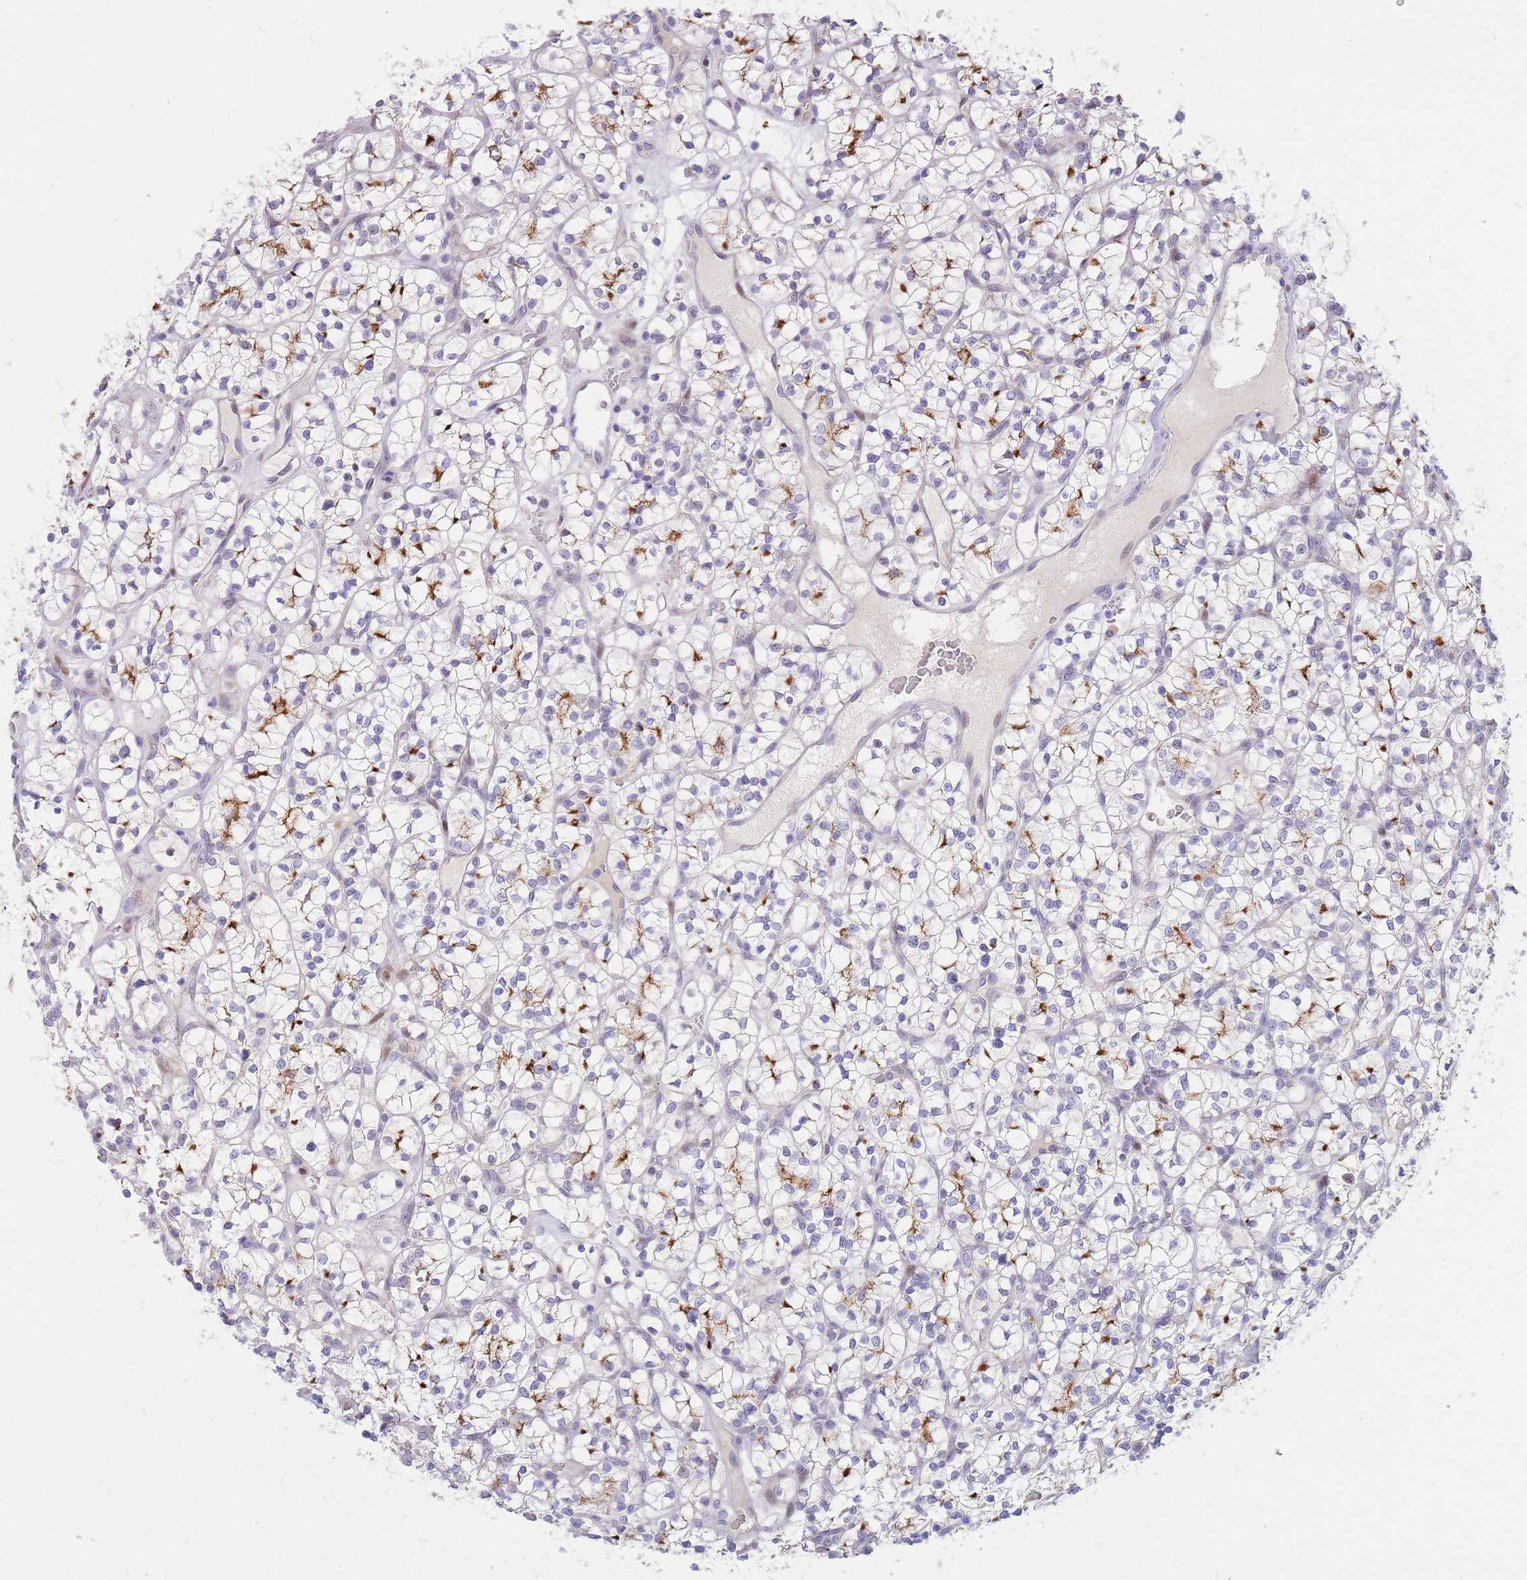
{"staining": {"intensity": "negative", "quantity": "none", "location": "none"}, "tissue": "renal cancer", "cell_type": "Tumor cells", "image_type": "cancer", "snomed": [{"axis": "morphology", "description": "Adenocarcinoma, NOS"}, {"axis": "topography", "description": "Kidney"}], "caption": "The micrograph reveals no significant staining in tumor cells of renal adenocarcinoma.", "gene": "SHCBP1", "patient": {"sex": "female", "age": 64}}